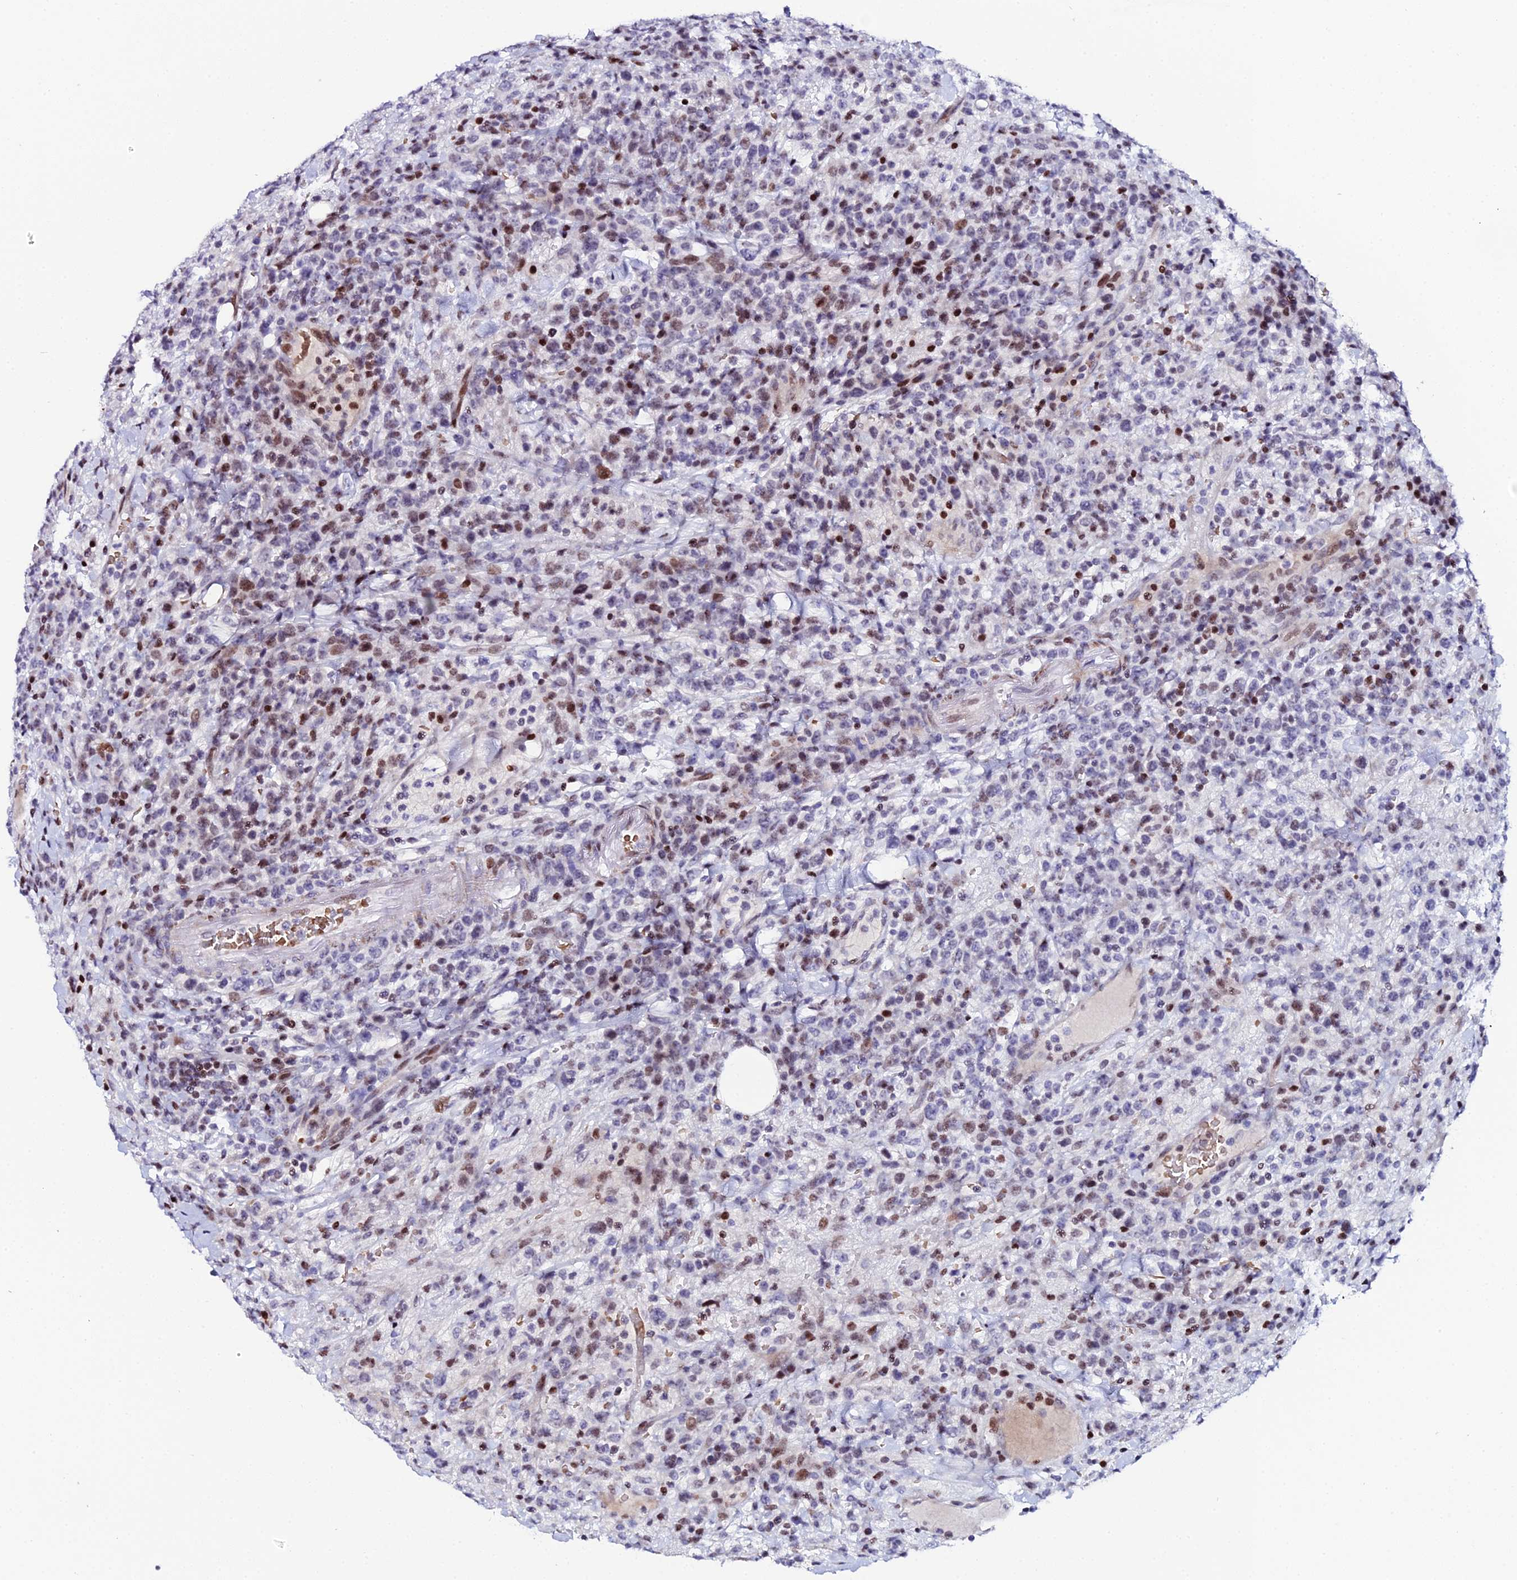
{"staining": {"intensity": "moderate", "quantity": "25%-75%", "location": "nuclear"}, "tissue": "lymphoma", "cell_type": "Tumor cells", "image_type": "cancer", "snomed": [{"axis": "morphology", "description": "Malignant lymphoma, non-Hodgkin's type, High grade"}, {"axis": "topography", "description": "Colon"}], "caption": "Immunohistochemistry (IHC) of human lymphoma displays medium levels of moderate nuclear staining in about 25%-75% of tumor cells.", "gene": "MYNN", "patient": {"sex": "female", "age": 53}}